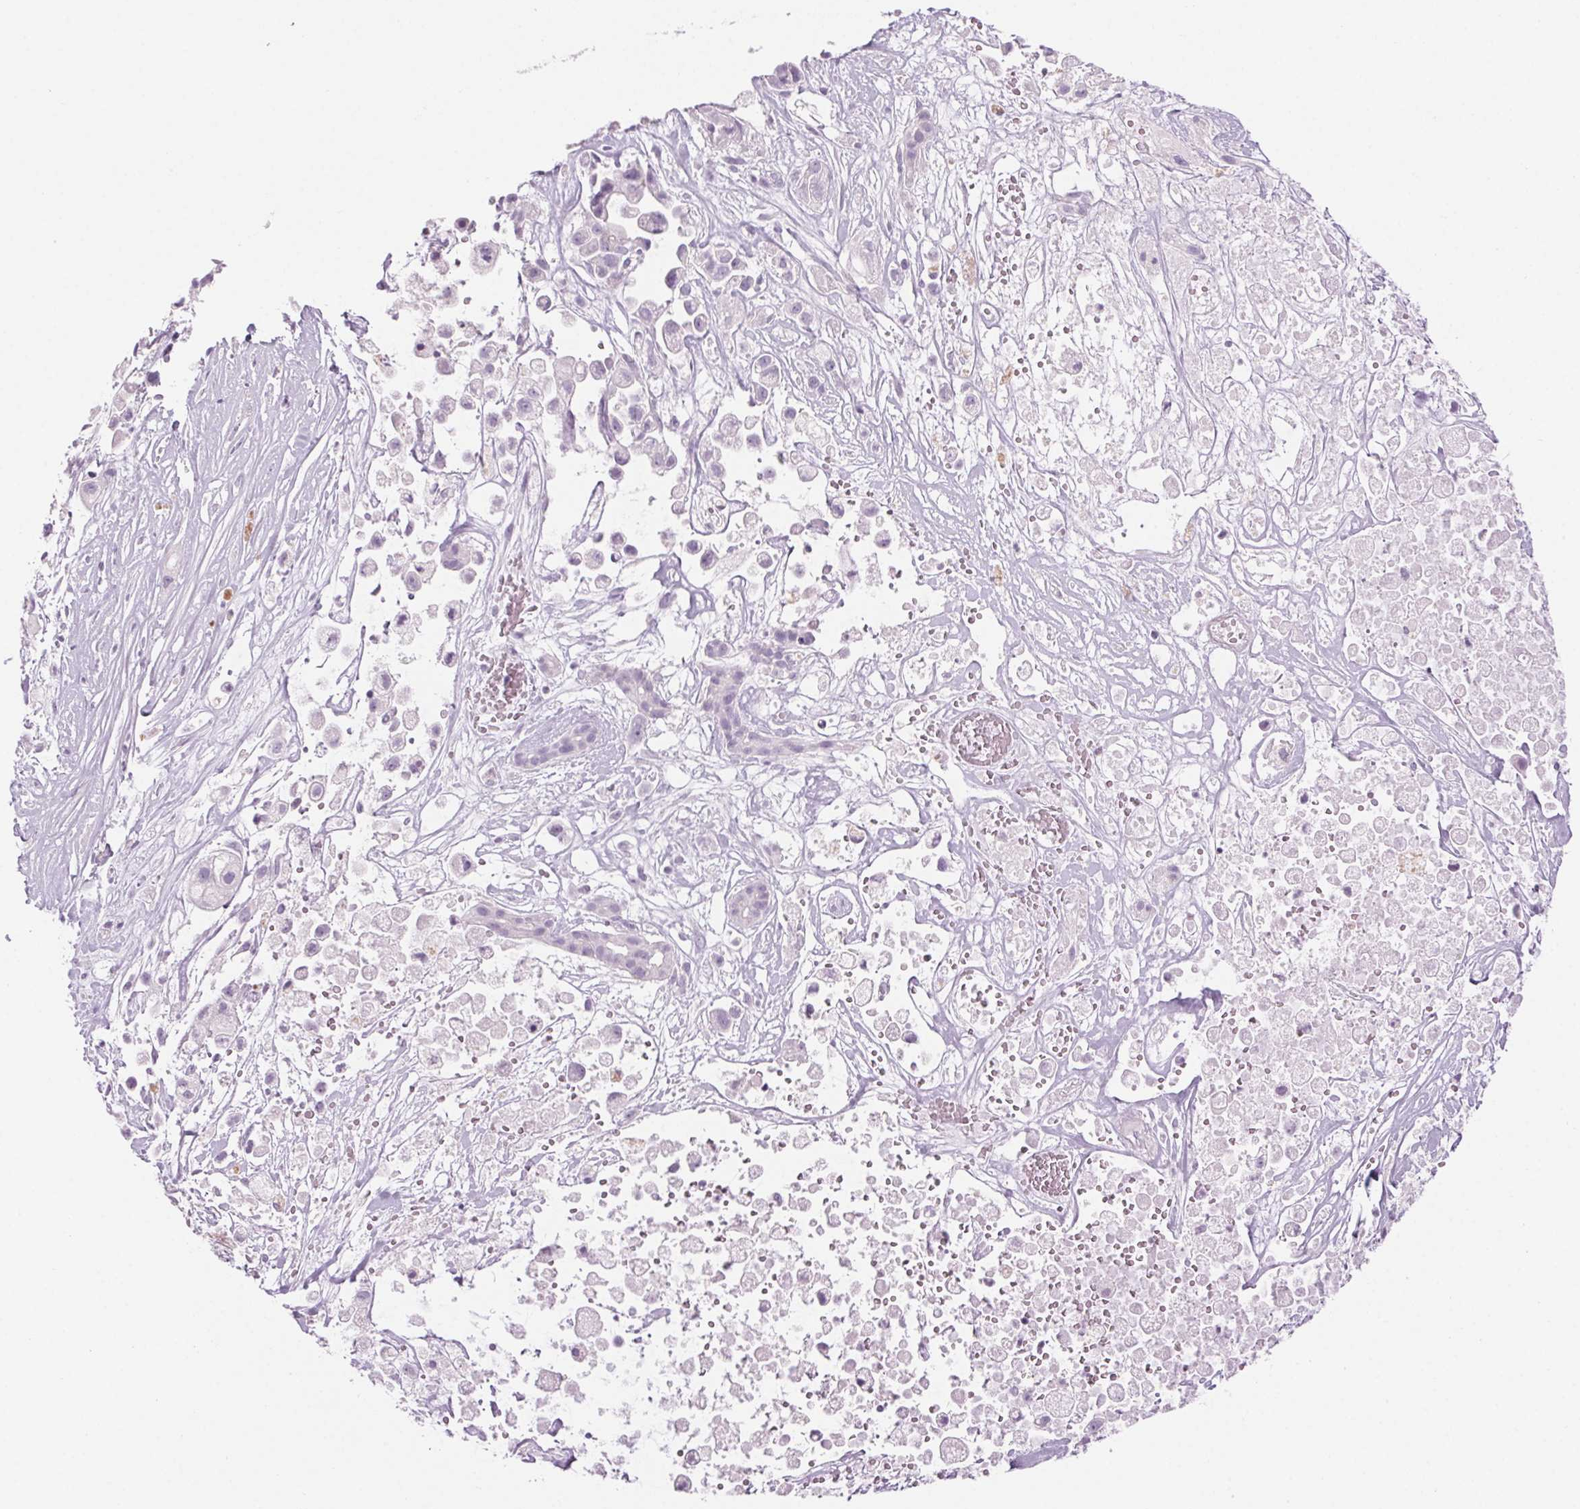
{"staining": {"intensity": "negative", "quantity": "none", "location": "none"}, "tissue": "pancreatic cancer", "cell_type": "Tumor cells", "image_type": "cancer", "snomed": [{"axis": "morphology", "description": "Adenocarcinoma, NOS"}, {"axis": "topography", "description": "Pancreas"}], "caption": "DAB immunohistochemical staining of human pancreatic adenocarcinoma demonstrates no significant positivity in tumor cells.", "gene": "LRP2", "patient": {"sex": "male", "age": 44}}